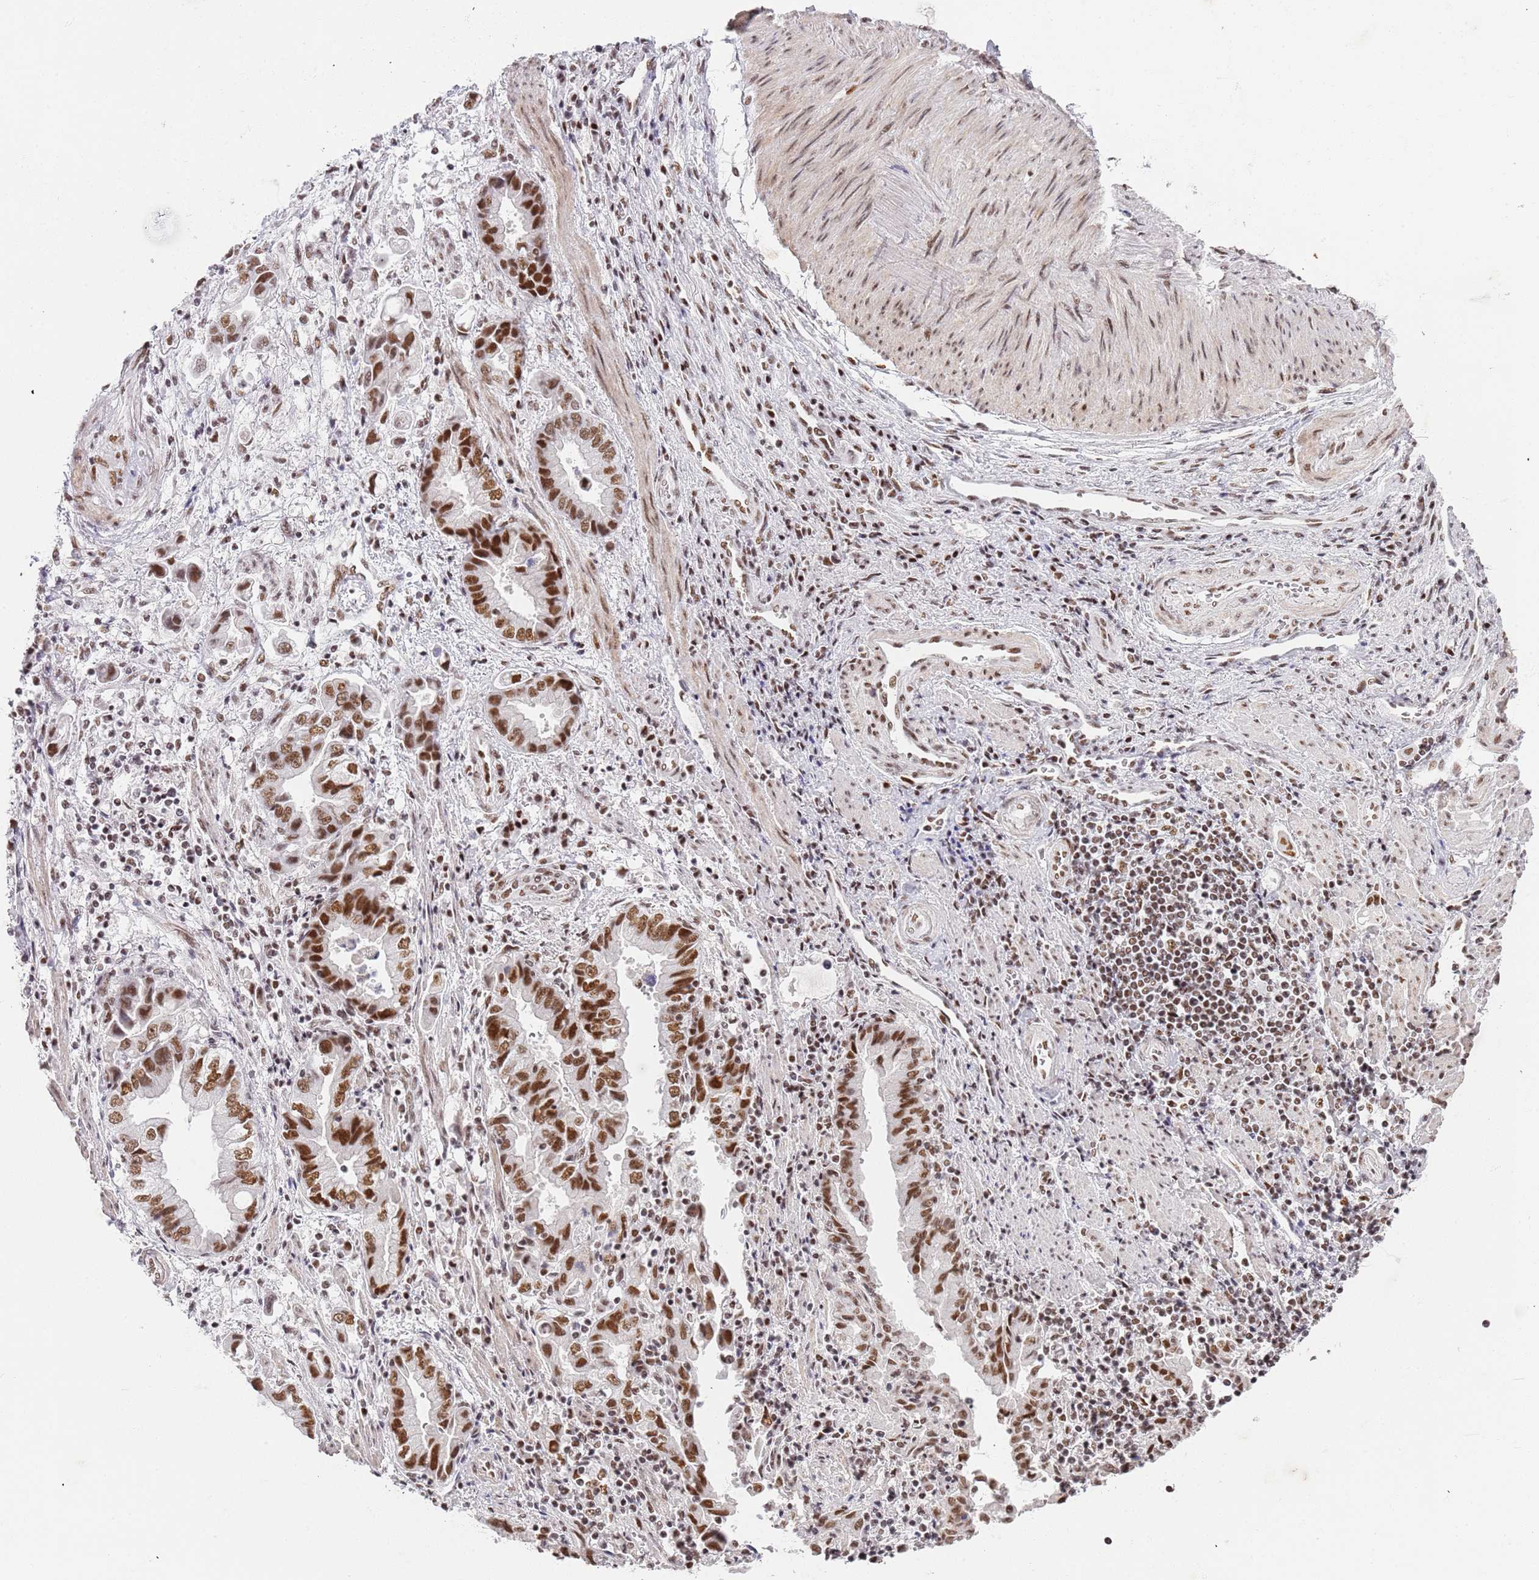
{"staining": {"intensity": "strong", "quantity": "25%-75%", "location": "nuclear"}, "tissue": "stomach cancer", "cell_type": "Tumor cells", "image_type": "cancer", "snomed": [{"axis": "morphology", "description": "Adenocarcinoma, NOS"}, {"axis": "topography", "description": "Stomach"}], "caption": "Stomach adenocarcinoma was stained to show a protein in brown. There is high levels of strong nuclear positivity in approximately 25%-75% of tumor cells.", "gene": "AKAP8L", "patient": {"sex": "male", "age": 62}}